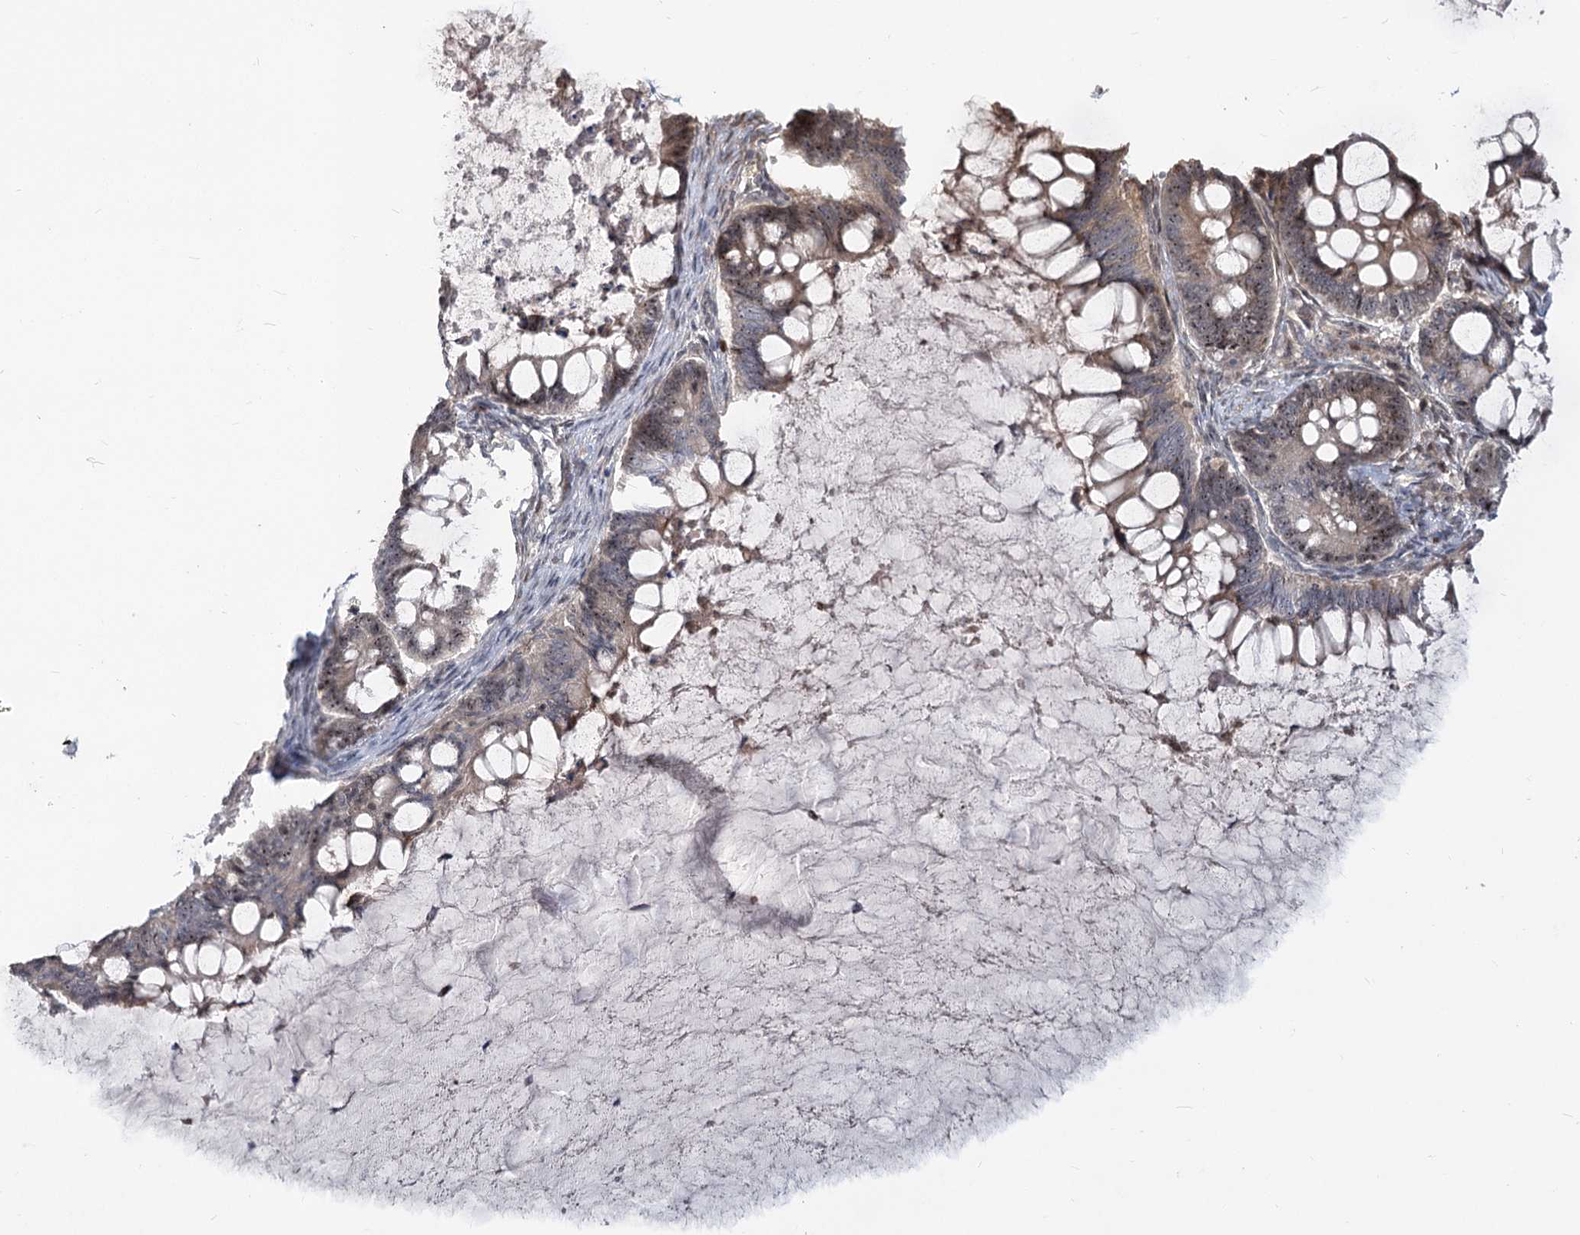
{"staining": {"intensity": "moderate", "quantity": "<25%", "location": "cytoplasmic/membranous,nuclear"}, "tissue": "ovarian cancer", "cell_type": "Tumor cells", "image_type": "cancer", "snomed": [{"axis": "morphology", "description": "Cystadenocarcinoma, mucinous, NOS"}, {"axis": "topography", "description": "Ovary"}], "caption": "An immunohistochemistry histopathology image of tumor tissue is shown. Protein staining in brown shows moderate cytoplasmic/membranous and nuclear positivity in ovarian mucinous cystadenocarcinoma within tumor cells.", "gene": "PIK3C2A", "patient": {"sex": "female", "age": 61}}